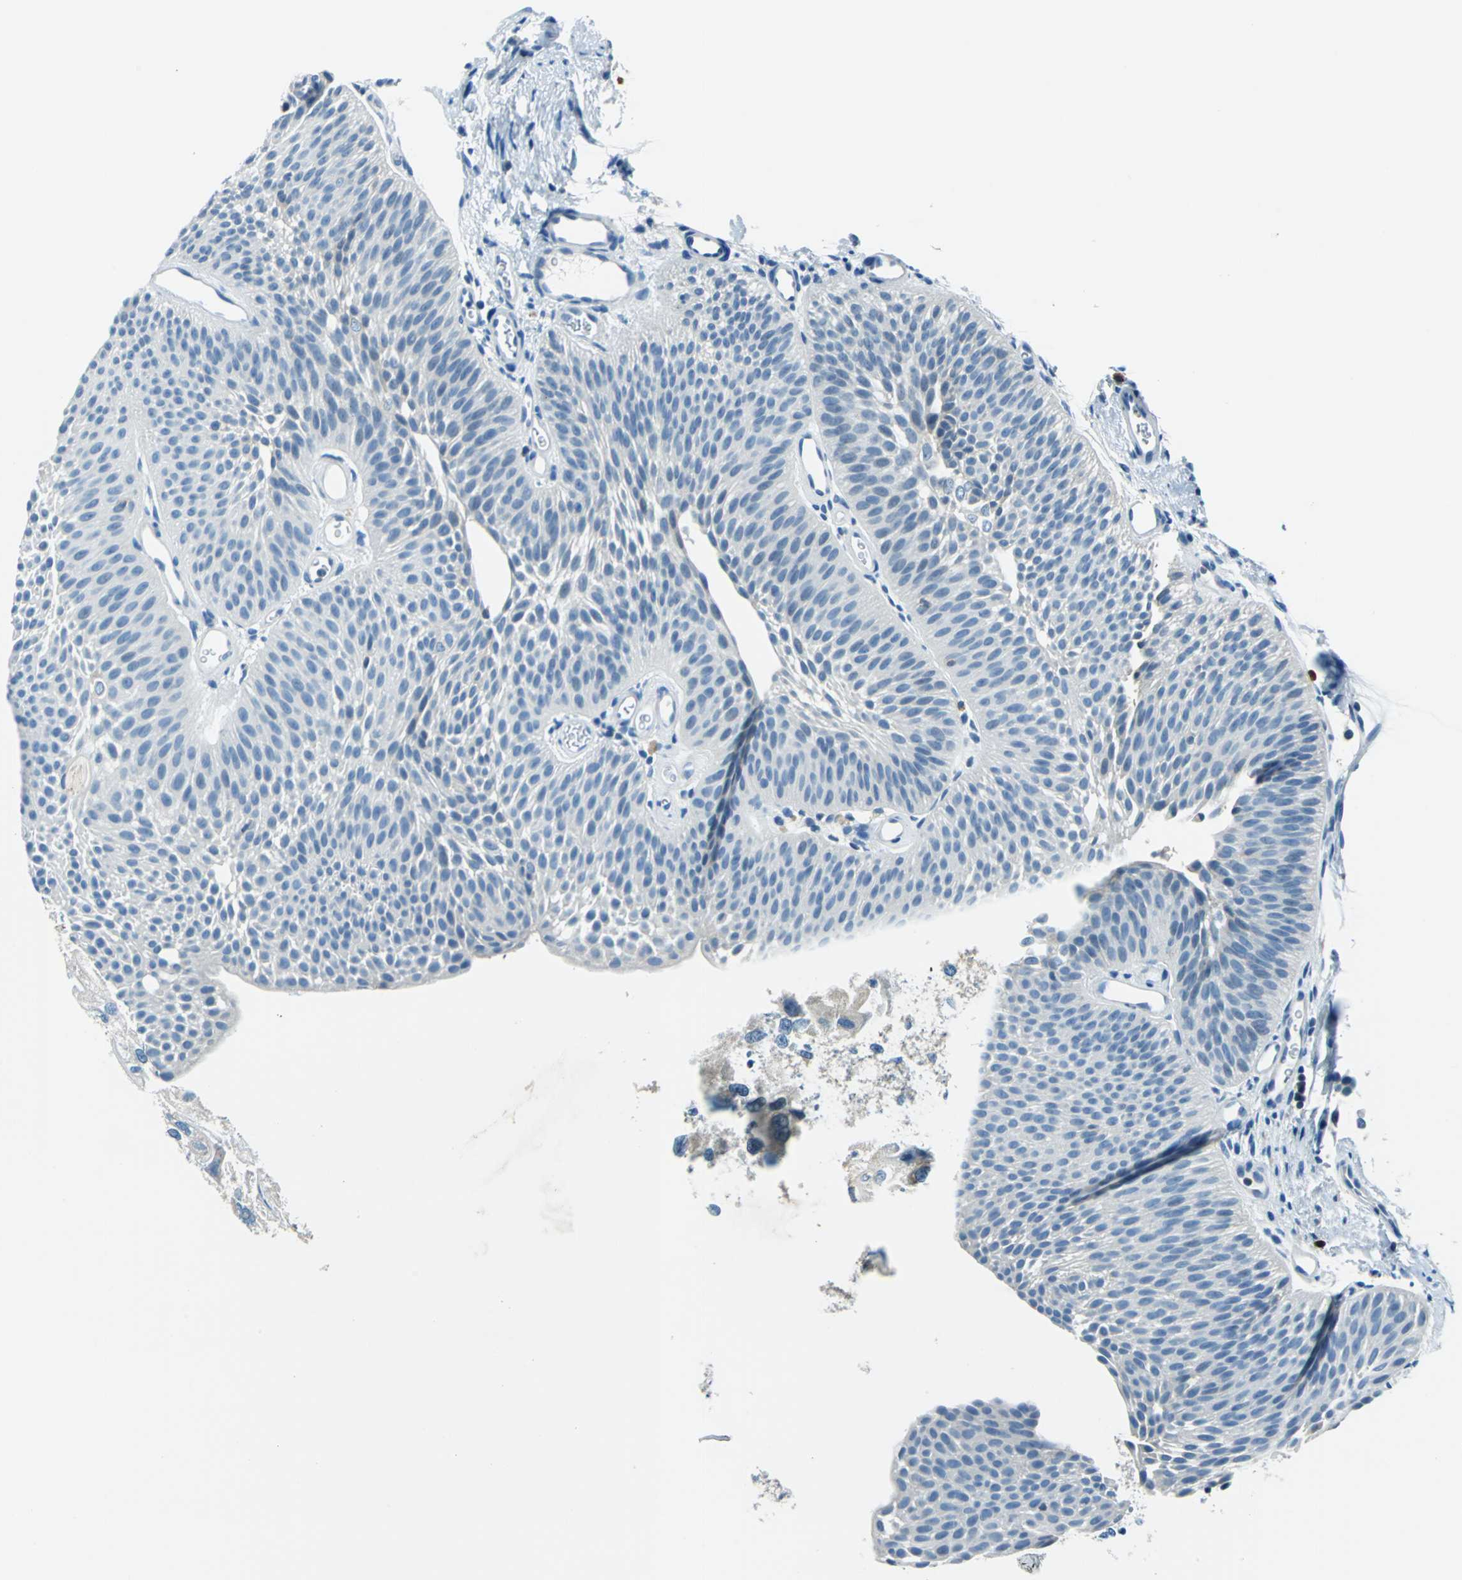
{"staining": {"intensity": "negative", "quantity": "none", "location": "none"}, "tissue": "urothelial cancer", "cell_type": "Tumor cells", "image_type": "cancer", "snomed": [{"axis": "morphology", "description": "Urothelial carcinoma, Low grade"}, {"axis": "topography", "description": "Urinary bladder"}], "caption": "High magnification brightfield microscopy of urothelial cancer stained with DAB (3,3'-diaminobenzidine) (brown) and counterstained with hematoxylin (blue): tumor cells show no significant expression. (Stains: DAB (3,3'-diaminobenzidine) IHC with hematoxylin counter stain, Microscopy: brightfield microscopy at high magnification).", "gene": "CPA3", "patient": {"sex": "female", "age": 60}}